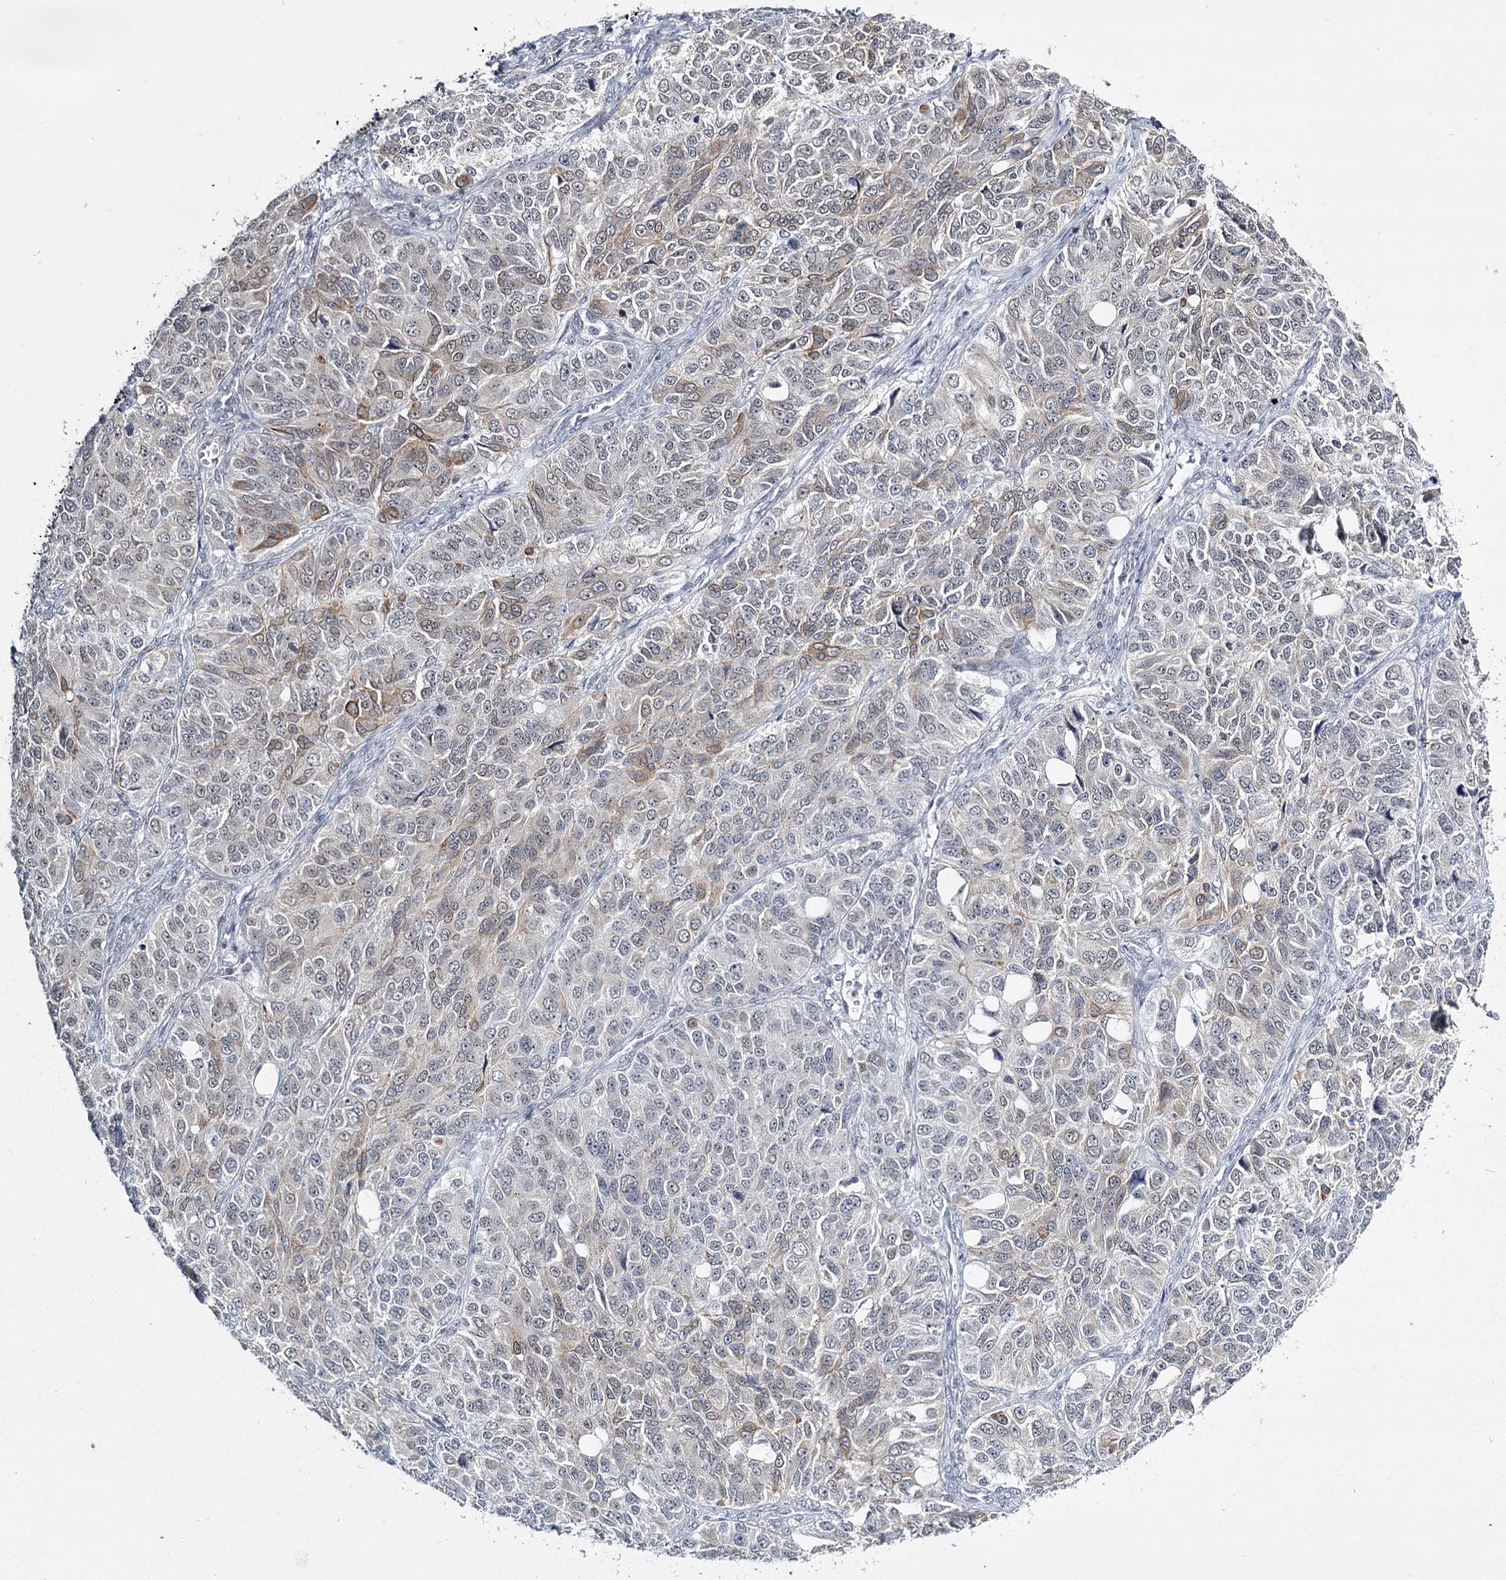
{"staining": {"intensity": "moderate", "quantity": "<25%", "location": "cytoplasmic/membranous"}, "tissue": "ovarian cancer", "cell_type": "Tumor cells", "image_type": "cancer", "snomed": [{"axis": "morphology", "description": "Carcinoma, endometroid"}, {"axis": "topography", "description": "Ovary"}], "caption": "Protein positivity by IHC demonstrates moderate cytoplasmic/membranous positivity in approximately <25% of tumor cells in ovarian cancer (endometroid carcinoma).", "gene": "TMEM70", "patient": {"sex": "female", "age": 51}}